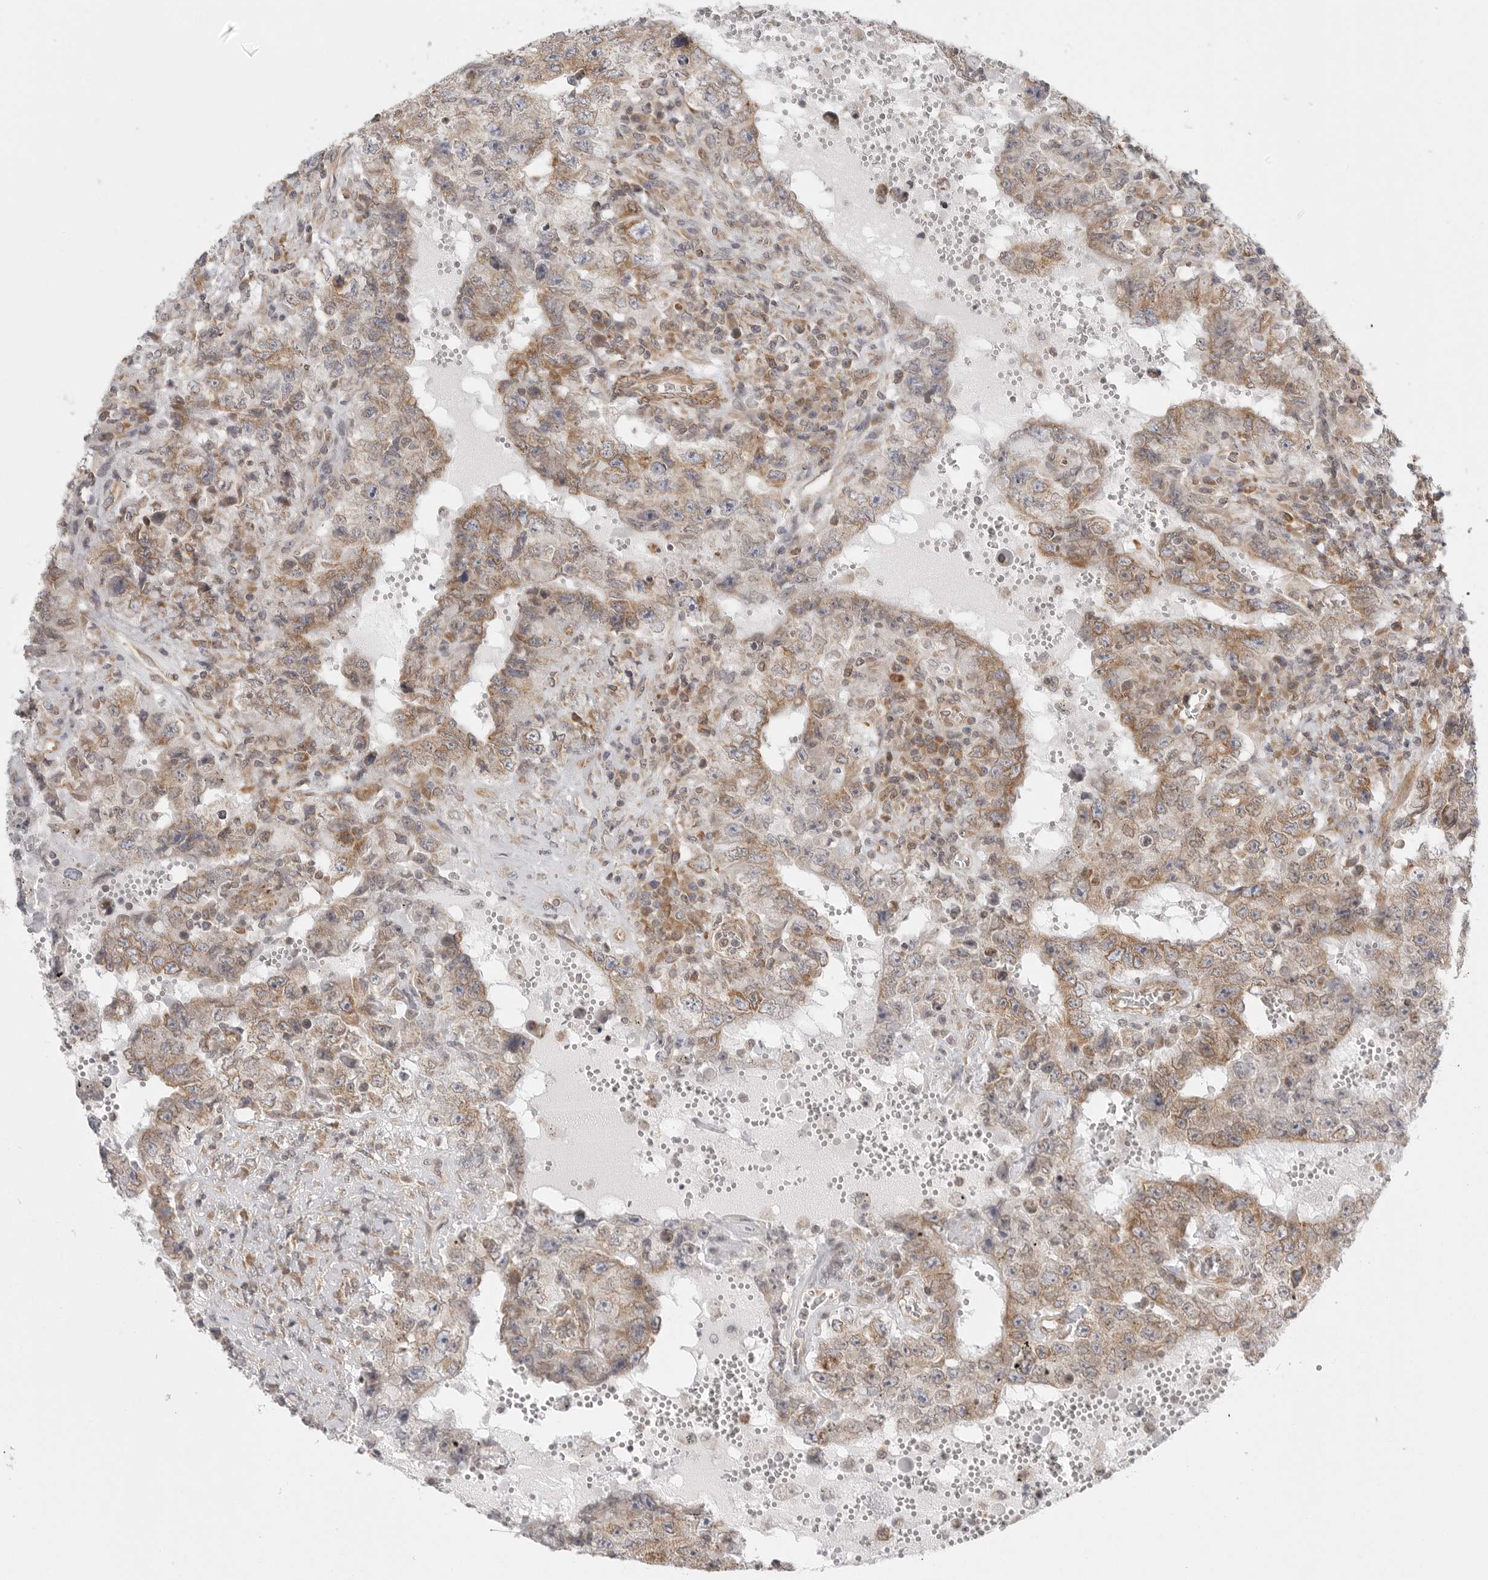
{"staining": {"intensity": "moderate", "quantity": ">75%", "location": "cytoplasmic/membranous,nuclear"}, "tissue": "testis cancer", "cell_type": "Tumor cells", "image_type": "cancer", "snomed": [{"axis": "morphology", "description": "Carcinoma, Embryonal, NOS"}, {"axis": "topography", "description": "Testis"}], "caption": "Tumor cells reveal medium levels of moderate cytoplasmic/membranous and nuclear expression in approximately >75% of cells in embryonal carcinoma (testis).", "gene": "CERS2", "patient": {"sex": "male", "age": 26}}